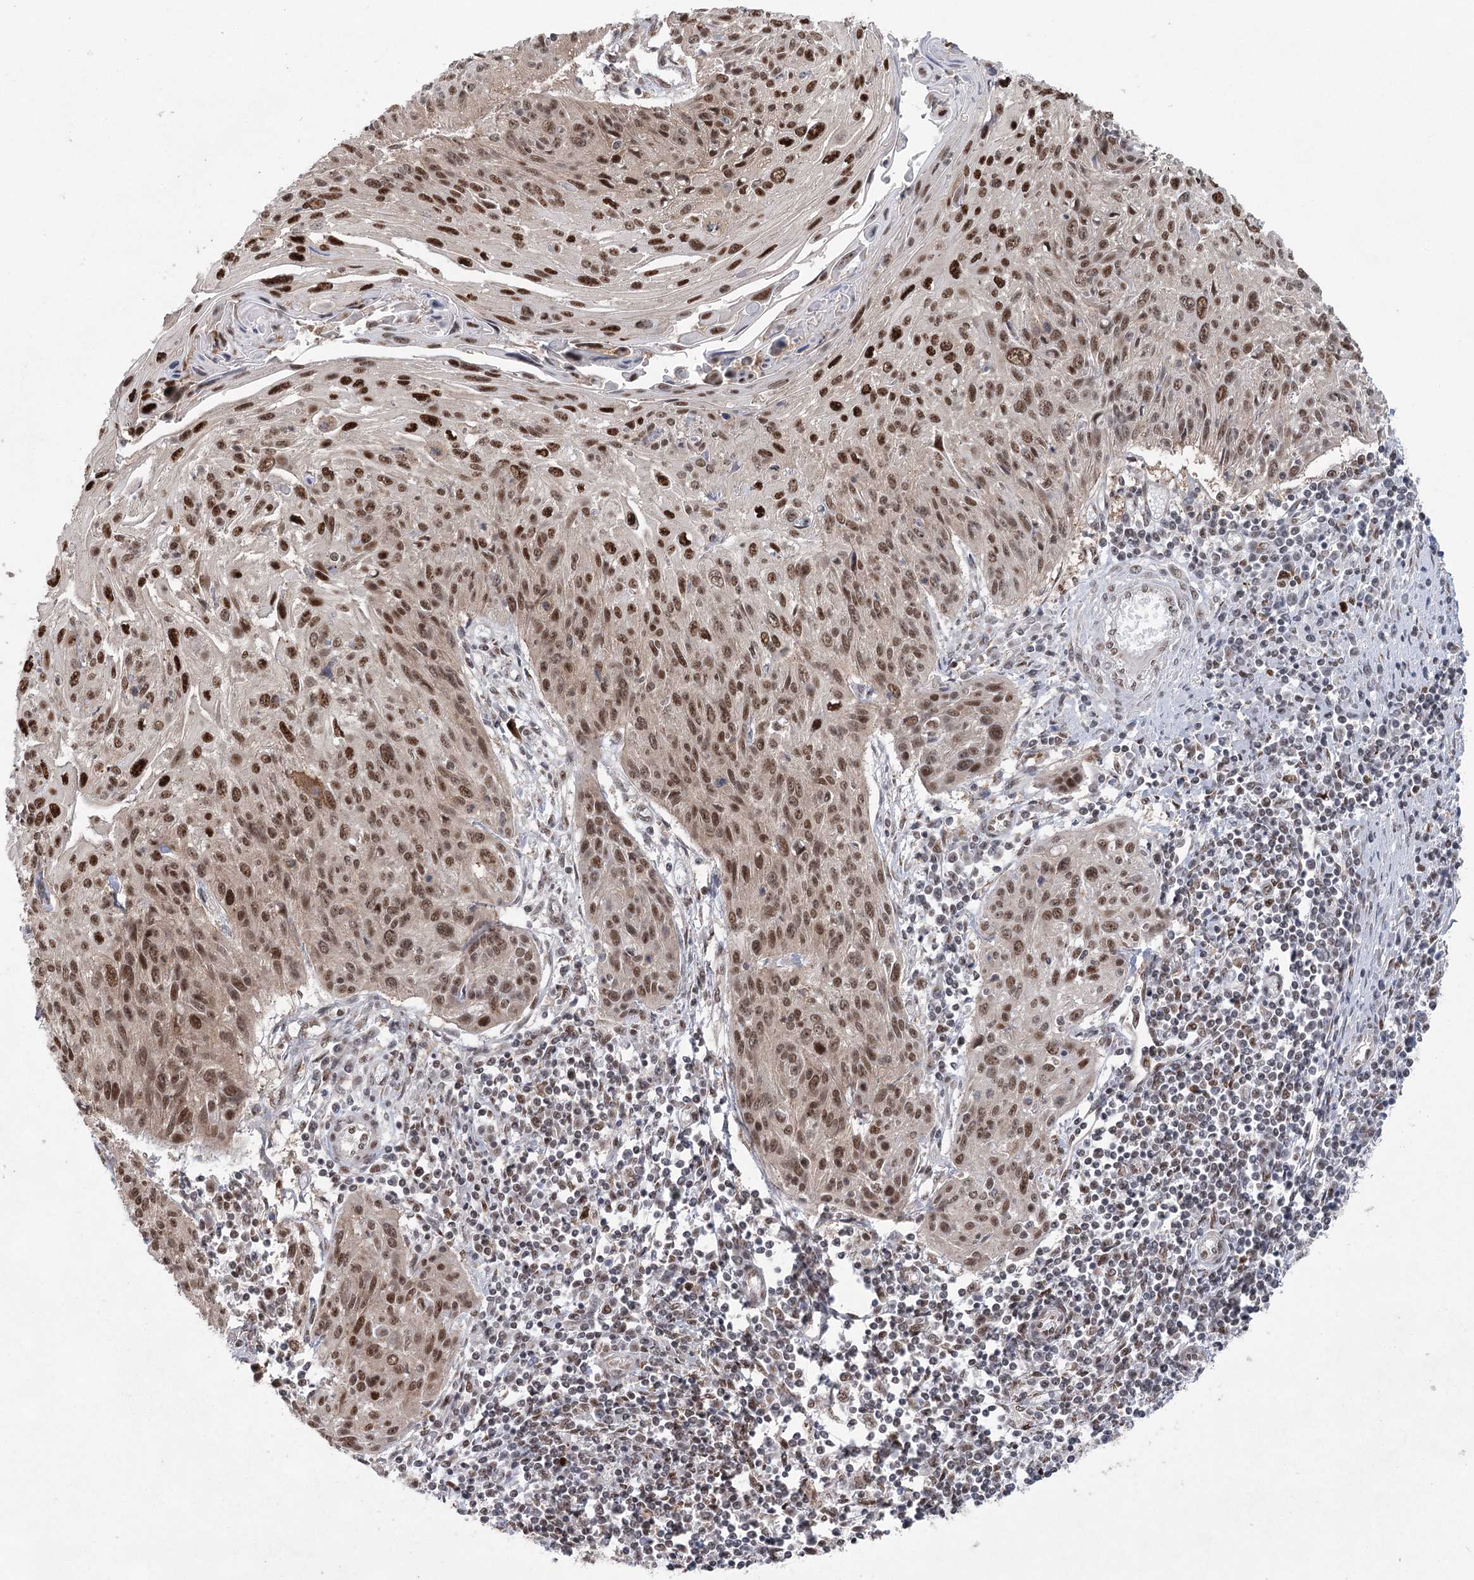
{"staining": {"intensity": "strong", "quantity": ">75%", "location": "nuclear"}, "tissue": "cervical cancer", "cell_type": "Tumor cells", "image_type": "cancer", "snomed": [{"axis": "morphology", "description": "Squamous cell carcinoma, NOS"}, {"axis": "topography", "description": "Cervix"}], "caption": "The micrograph shows a brown stain indicating the presence of a protein in the nuclear of tumor cells in squamous cell carcinoma (cervical).", "gene": "ZCCHC8", "patient": {"sex": "female", "age": 51}}